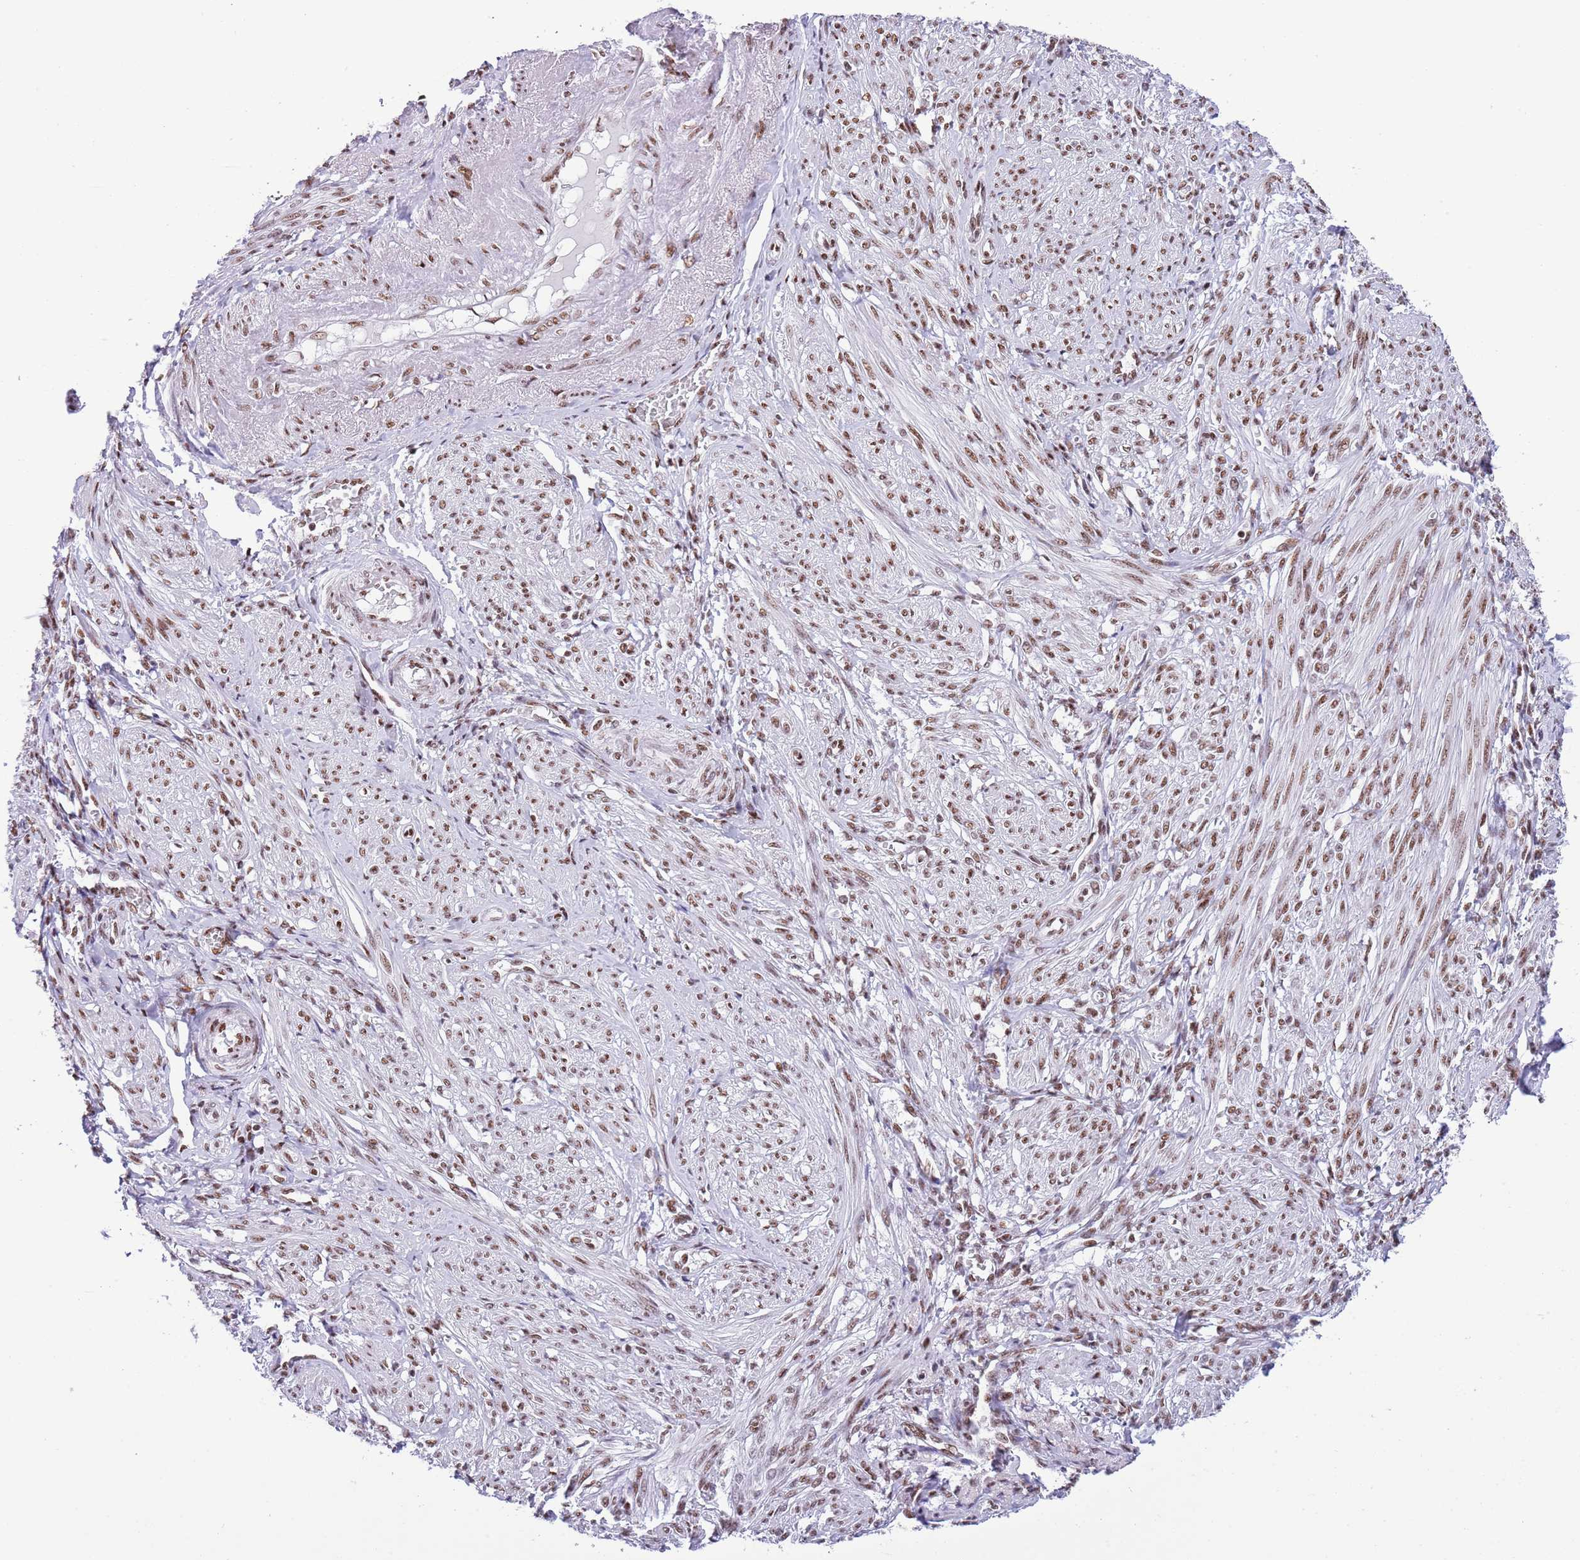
{"staining": {"intensity": "moderate", "quantity": ">75%", "location": "nuclear"}, "tissue": "smooth muscle", "cell_type": "Smooth muscle cells", "image_type": "normal", "snomed": [{"axis": "morphology", "description": "Normal tissue, NOS"}, {"axis": "topography", "description": "Smooth muscle"}], "caption": "Immunohistochemical staining of unremarkable human smooth muscle shows medium levels of moderate nuclear staining in approximately >75% of smooth muscle cells. The staining is performed using DAB (3,3'-diaminobenzidine) brown chromogen to label protein expression. The nuclei are counter-stained blue using hematoxylin.", "gene": "SF3A2", "patient": {"sex": "female", "age": 39}}